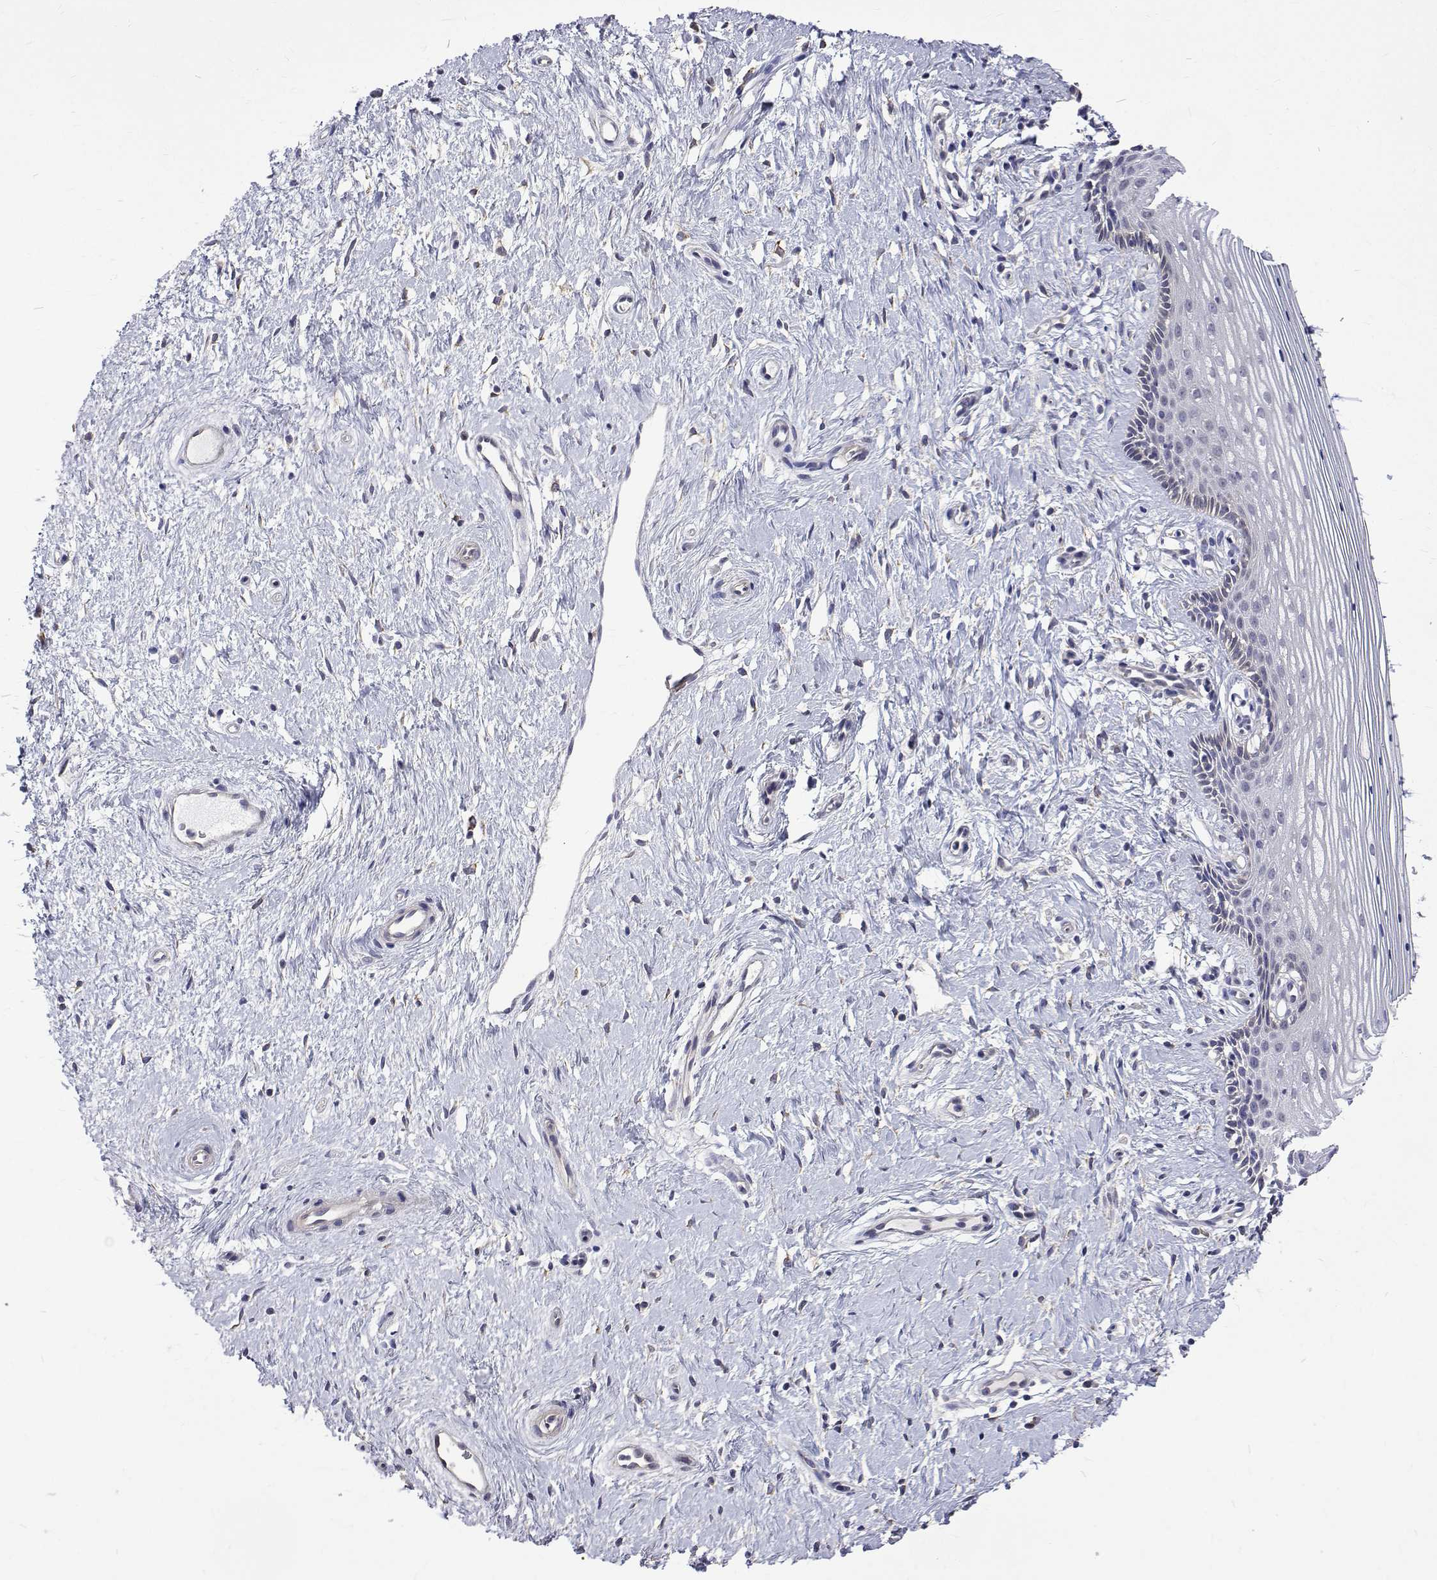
{"staining": {"intensity": "negative", "quantity": "none", "location": "none"}, "tissue": "vagina", "cell_type": "Squamous epithelial cells", "image_type": "normal", "snomed": [{"axis": "morphology", "description": "Normal tissue, NOS"}, {"axis": "topography", "description": "Vagina"}], "caption": "IHC of normal human vagina shows no positivity in squamous epithelial cells. (DAB (3,3'-diaminobenzidine) immunohistochemistry (IHC) visualized using brightfield microscopy, high magnification).", "gene": "PADI1", "patient": {"sex": "female", "age": 42}}